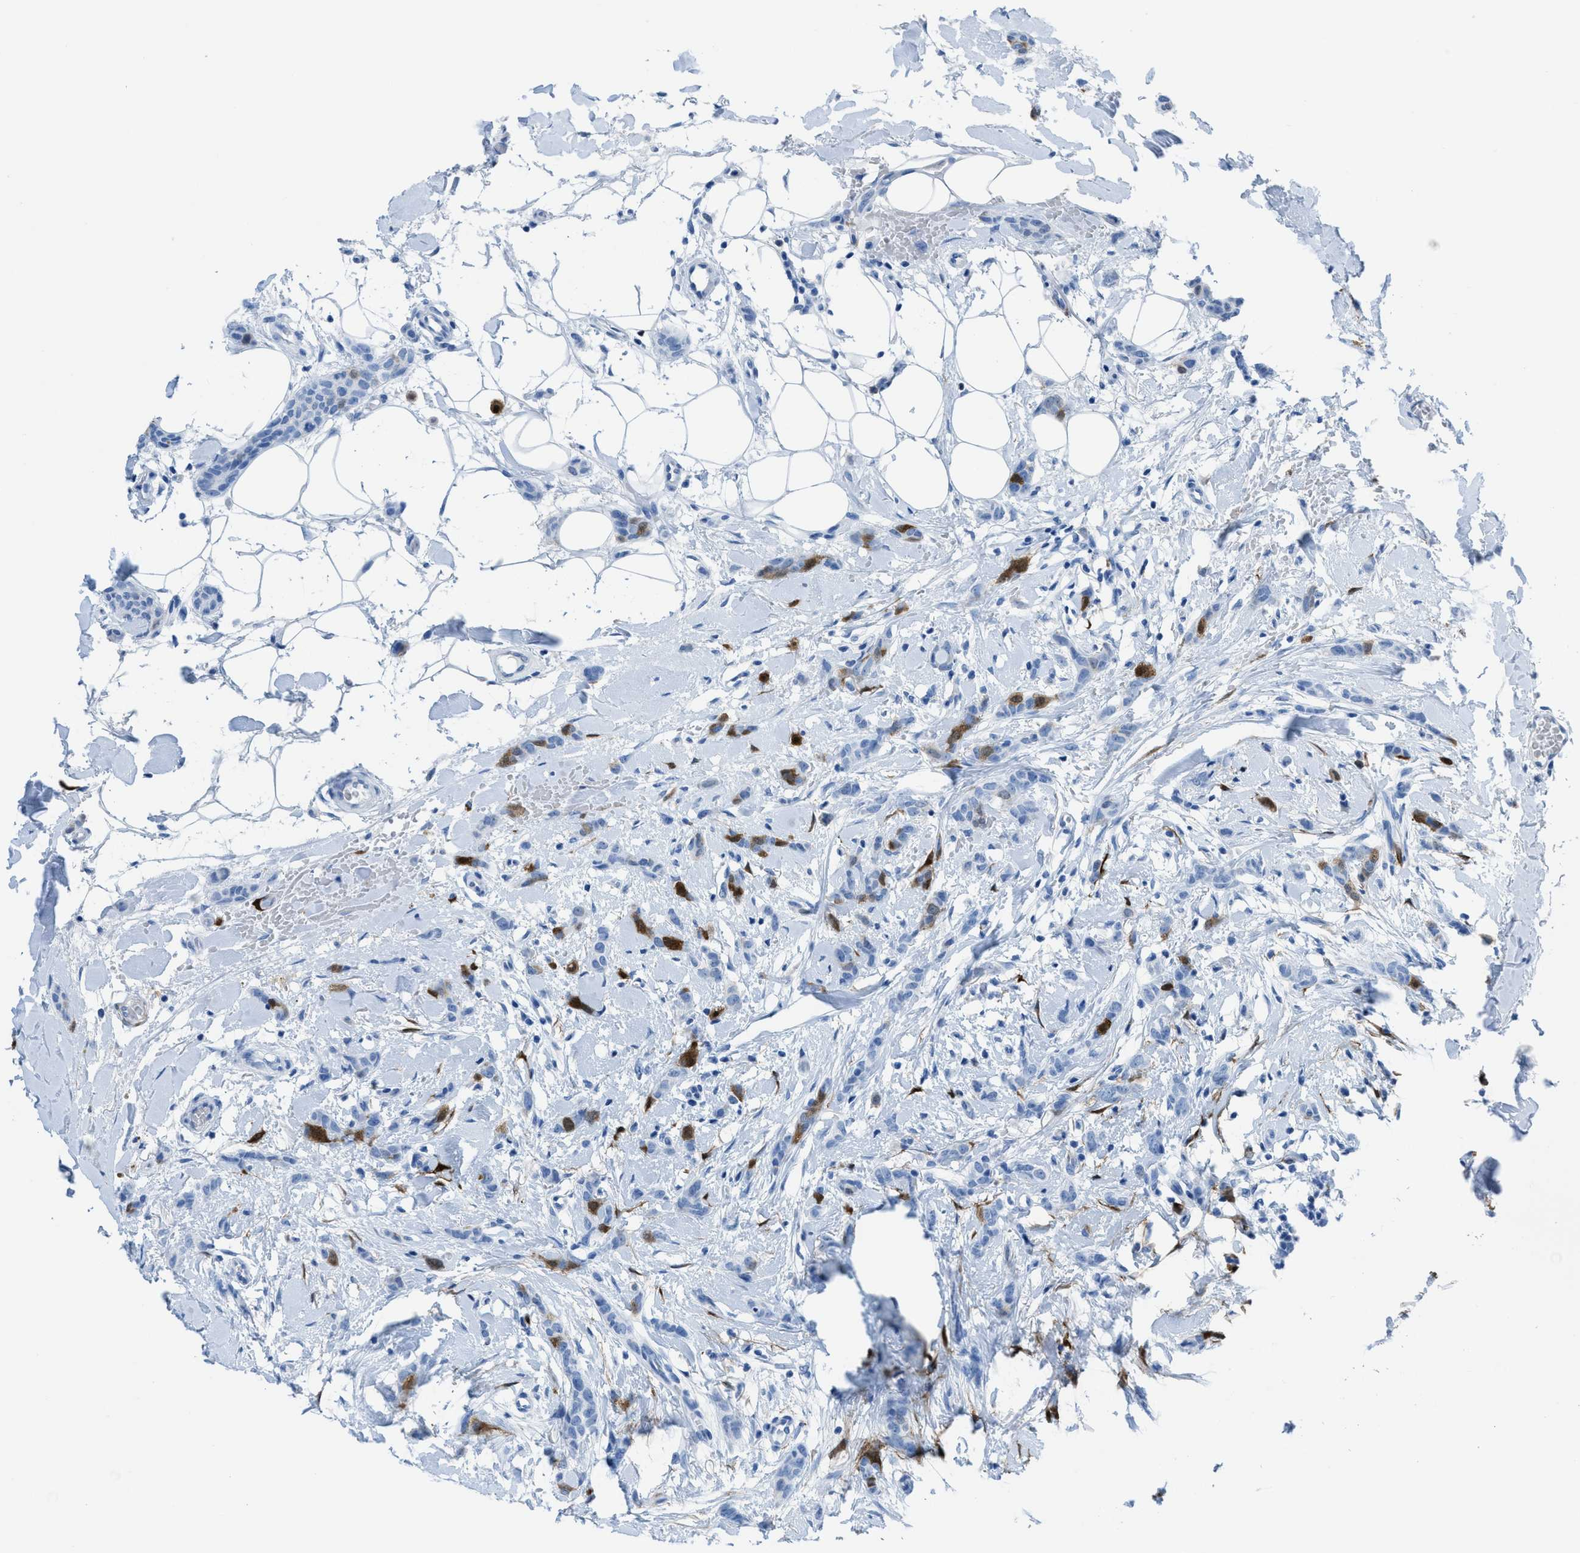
{"staining": {"intensity": "moderate", "quantity": "<25%", "location": "cytoplasmic/membranous,nuclear"}, "tissue": "breast cancer", "cell_type": "Tumor cells", "image_type": "cancer", "snomed": [{"axis": "morphology", "description": "Lobular carcinoma"}, {"axis": "topography", "description": "Skin"}, {"axis": "topography", "description": "Breast"}], "caption": "A brown stain highlights moderate cytoplasmic/membranous and nuclear staining of a protein in human lobular carcinoma (breast) tumor cells. (DAB IHC, brown staining for protein, blue staining for nuclei).", "gene": "CDKN2A", "patient": {"sex": "female", "age": 46}}